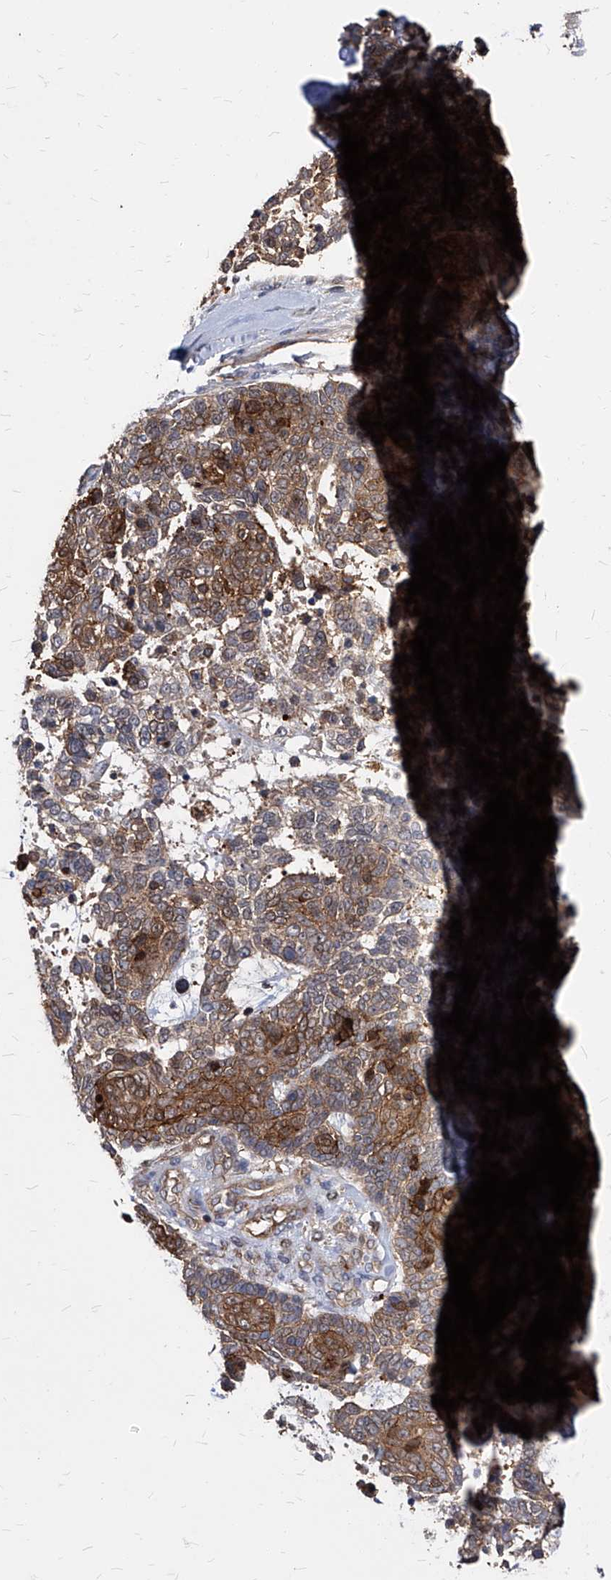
{"staining": {"intensity": "strong", "quantity": "25%-75%", "location": "cytoplasmic/membranous"}, "tissue": "skin cancer", "cell_type": "Tumor cells", "image_type": "cancer", "snomed": [{"axis": "morphology", "description": "Basal cell carcinoma"}, {"axis": "topography", "description": "Skin"}], "caption": "A brown stain labels strong cytoplasmic/membranous expression of a protein in human skin cancer tumor cells.", "gene": "ABRACL", "patient": {"sex": "female", "age": 81}}